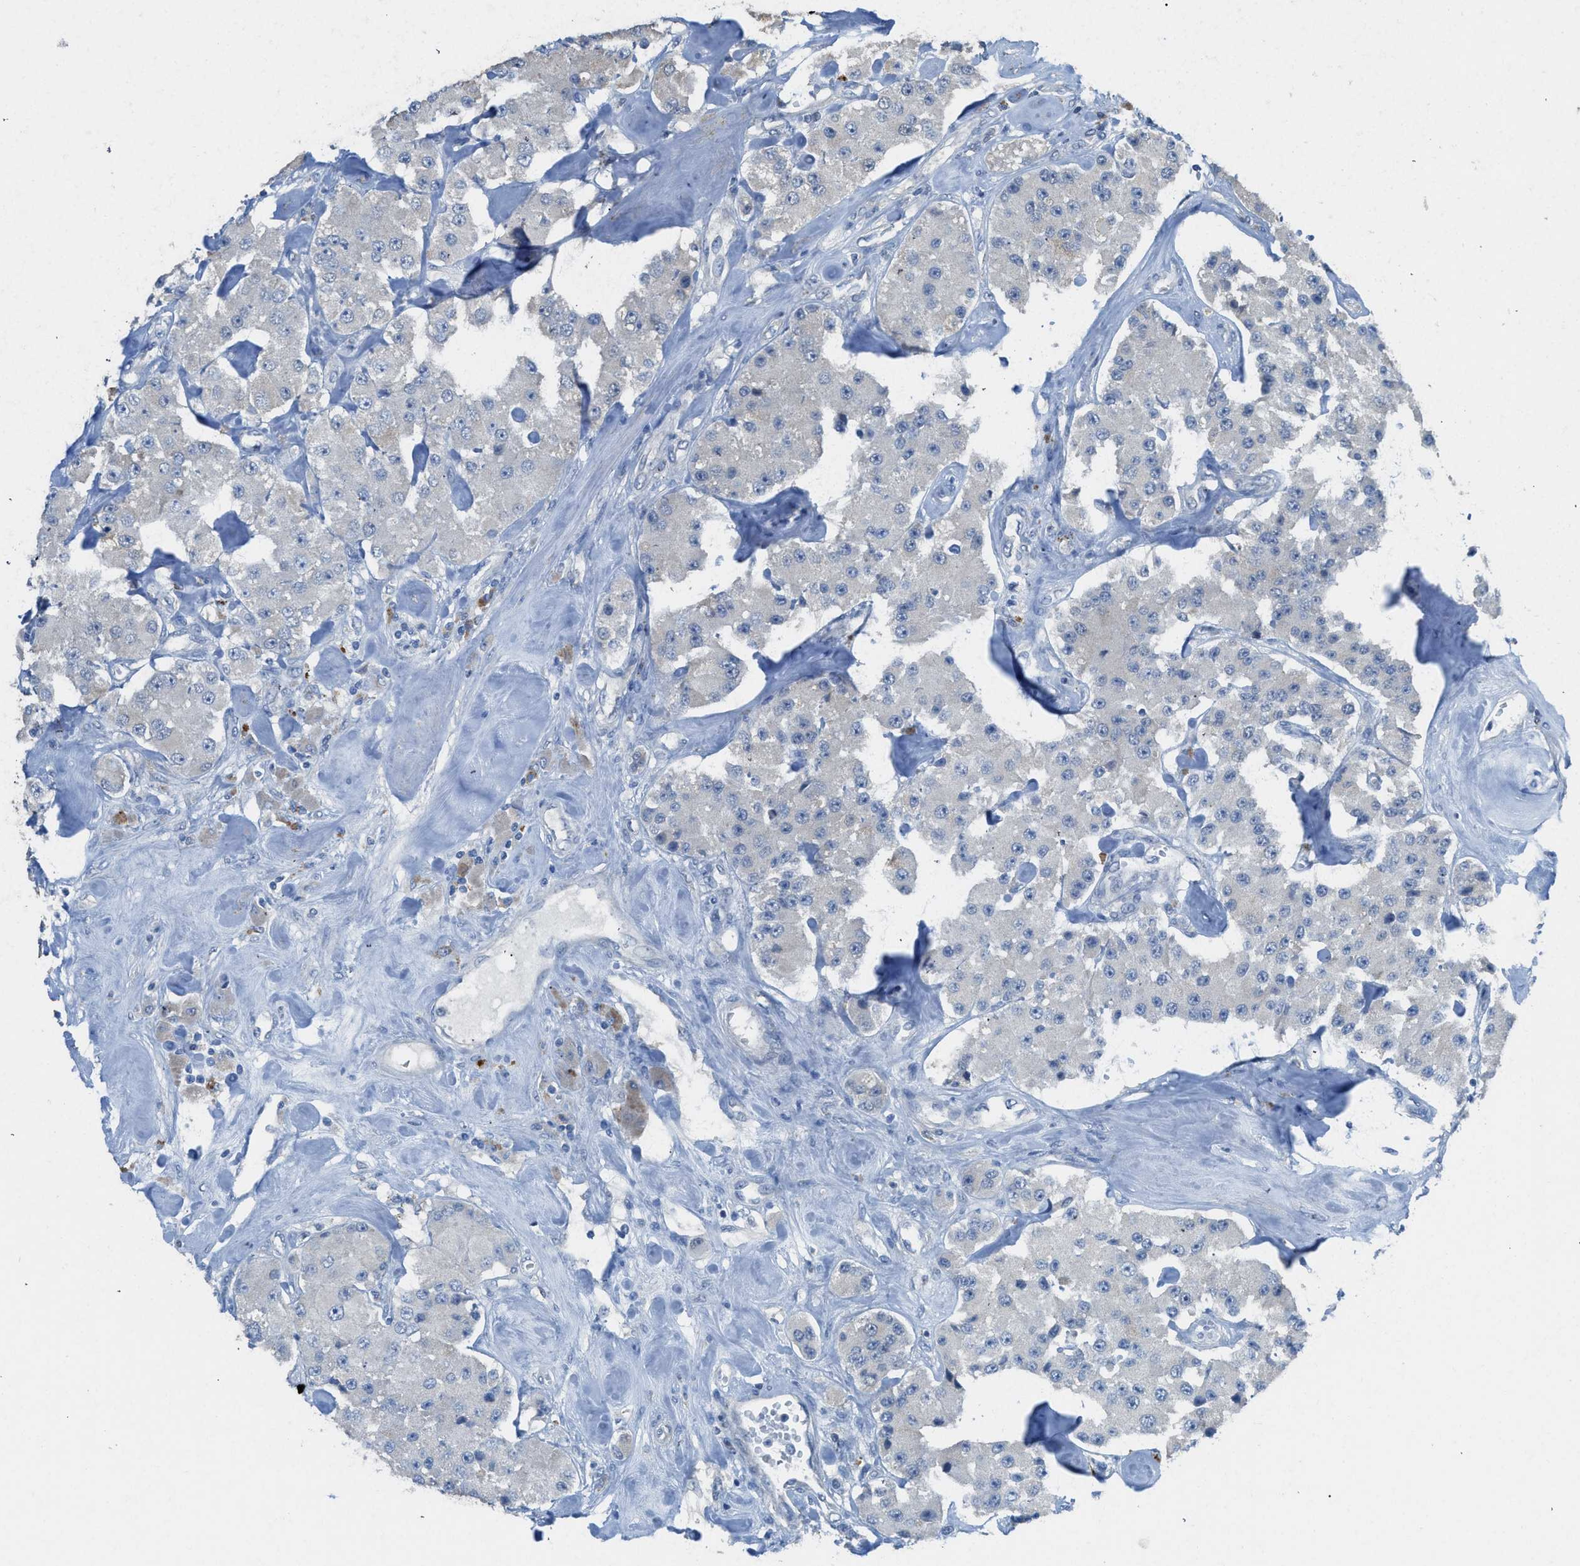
{"staining": {"intensity": "negative", "quantity": "none", "location": "none"}, "tissue": "carcinoid", "cell_type": "Tumor cells", "image_type": "cancer", "snomed": [{"axis": "morphology", "description": "Carcinoid, malignant, NOS"}, {"axis": "topography", "description": "Pancreas"}], "caption": "Human malignant carcinoid stained for a protein using IHC demonstrates no staining in tumor cells.", "gene": "TIMD4", "patient": {"sex": "male", "age": 41}}